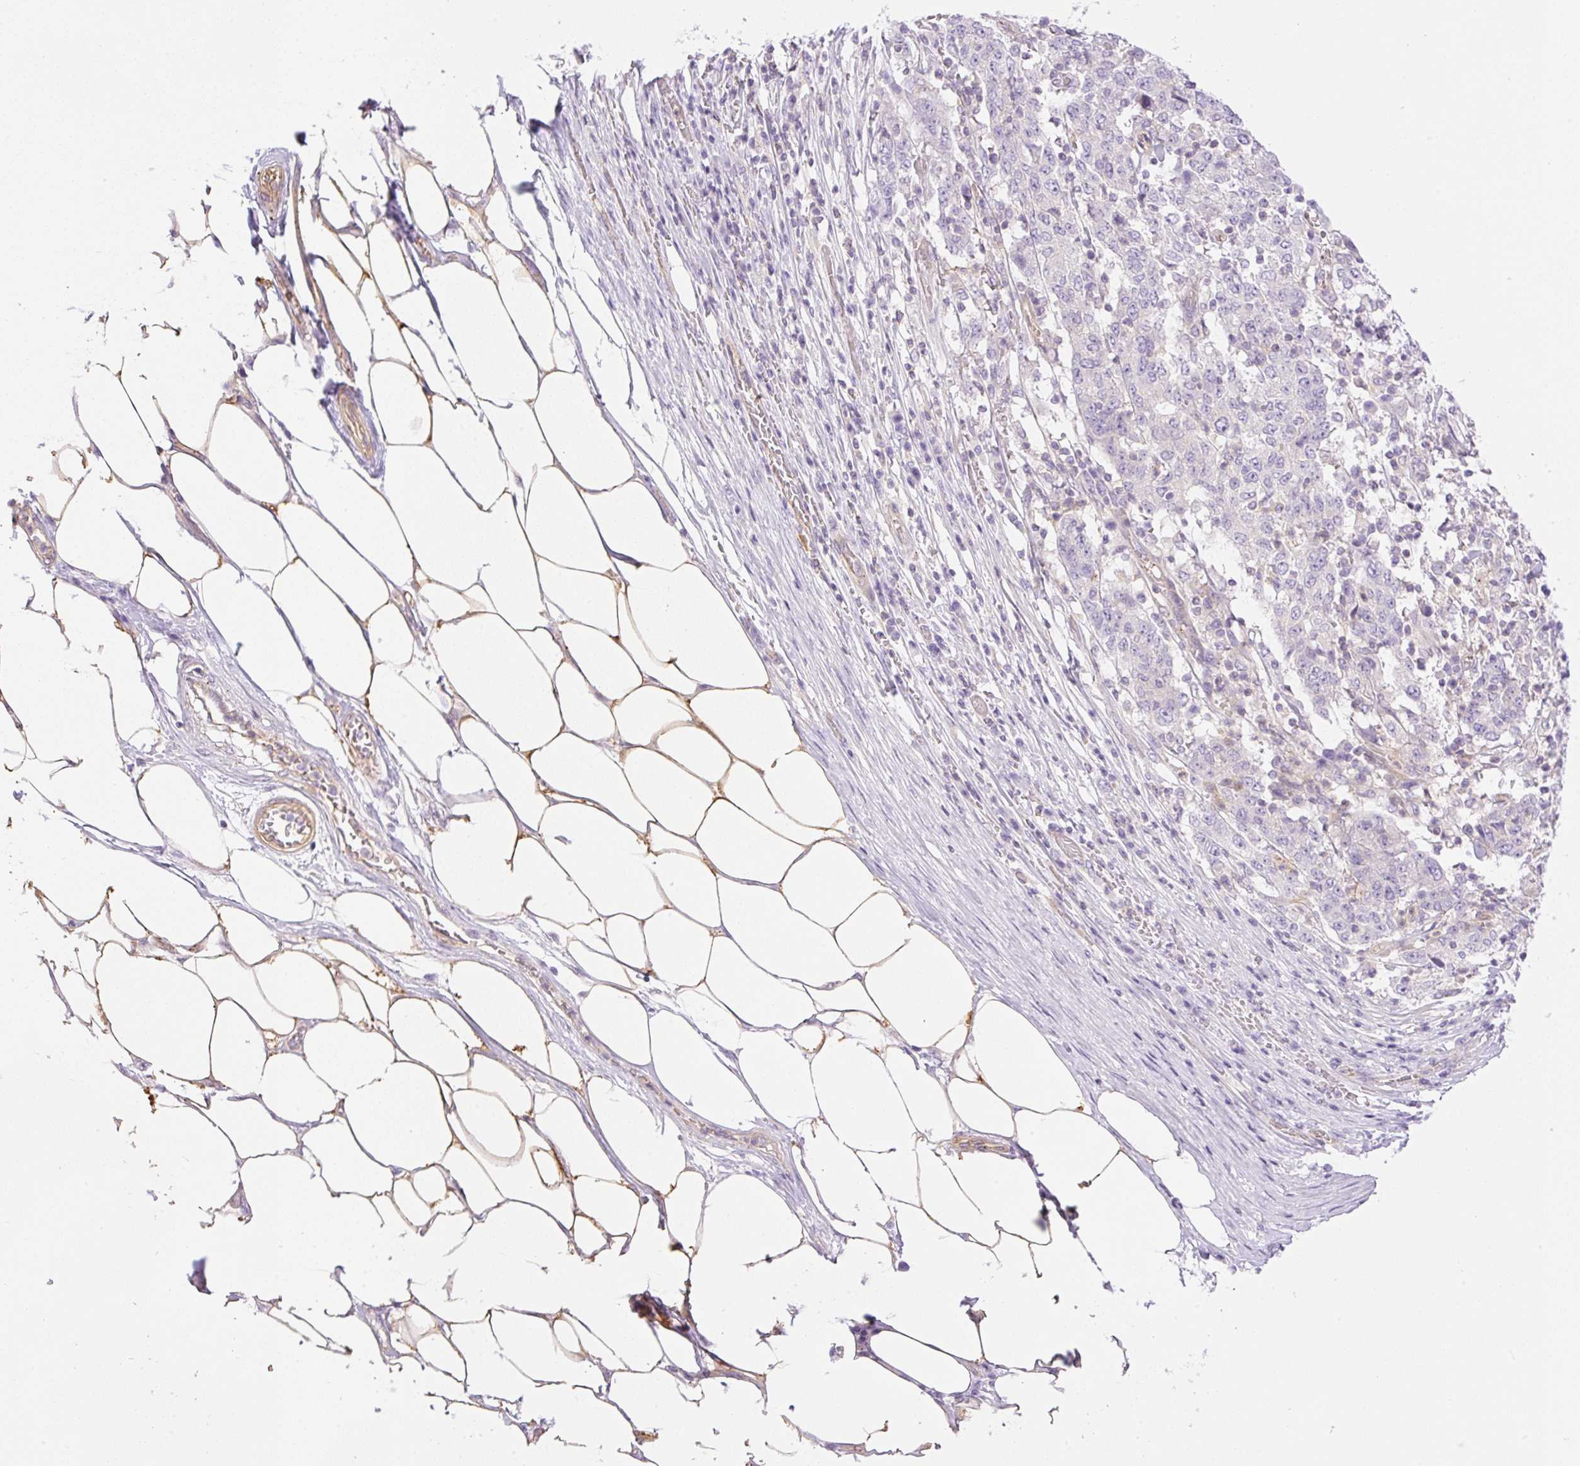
{"staining": {"intensity": "negative", "quantity": "none", "location": "none"}, "tissue": "stomach cancer", "cell_type": "Tumor cells", "image_type": "cancer", "snomed": [{"axis": "morphology", "description": "Adenocarcinoma, NOS"}, {"axis": "topography", "description": "Stomach"}], "caption": "Tumor cells show no significant protein staining in stomach cancer (adenocarcinoma).", "gene": "EHD3", "patient": {"sex": "male", "age": 59}}